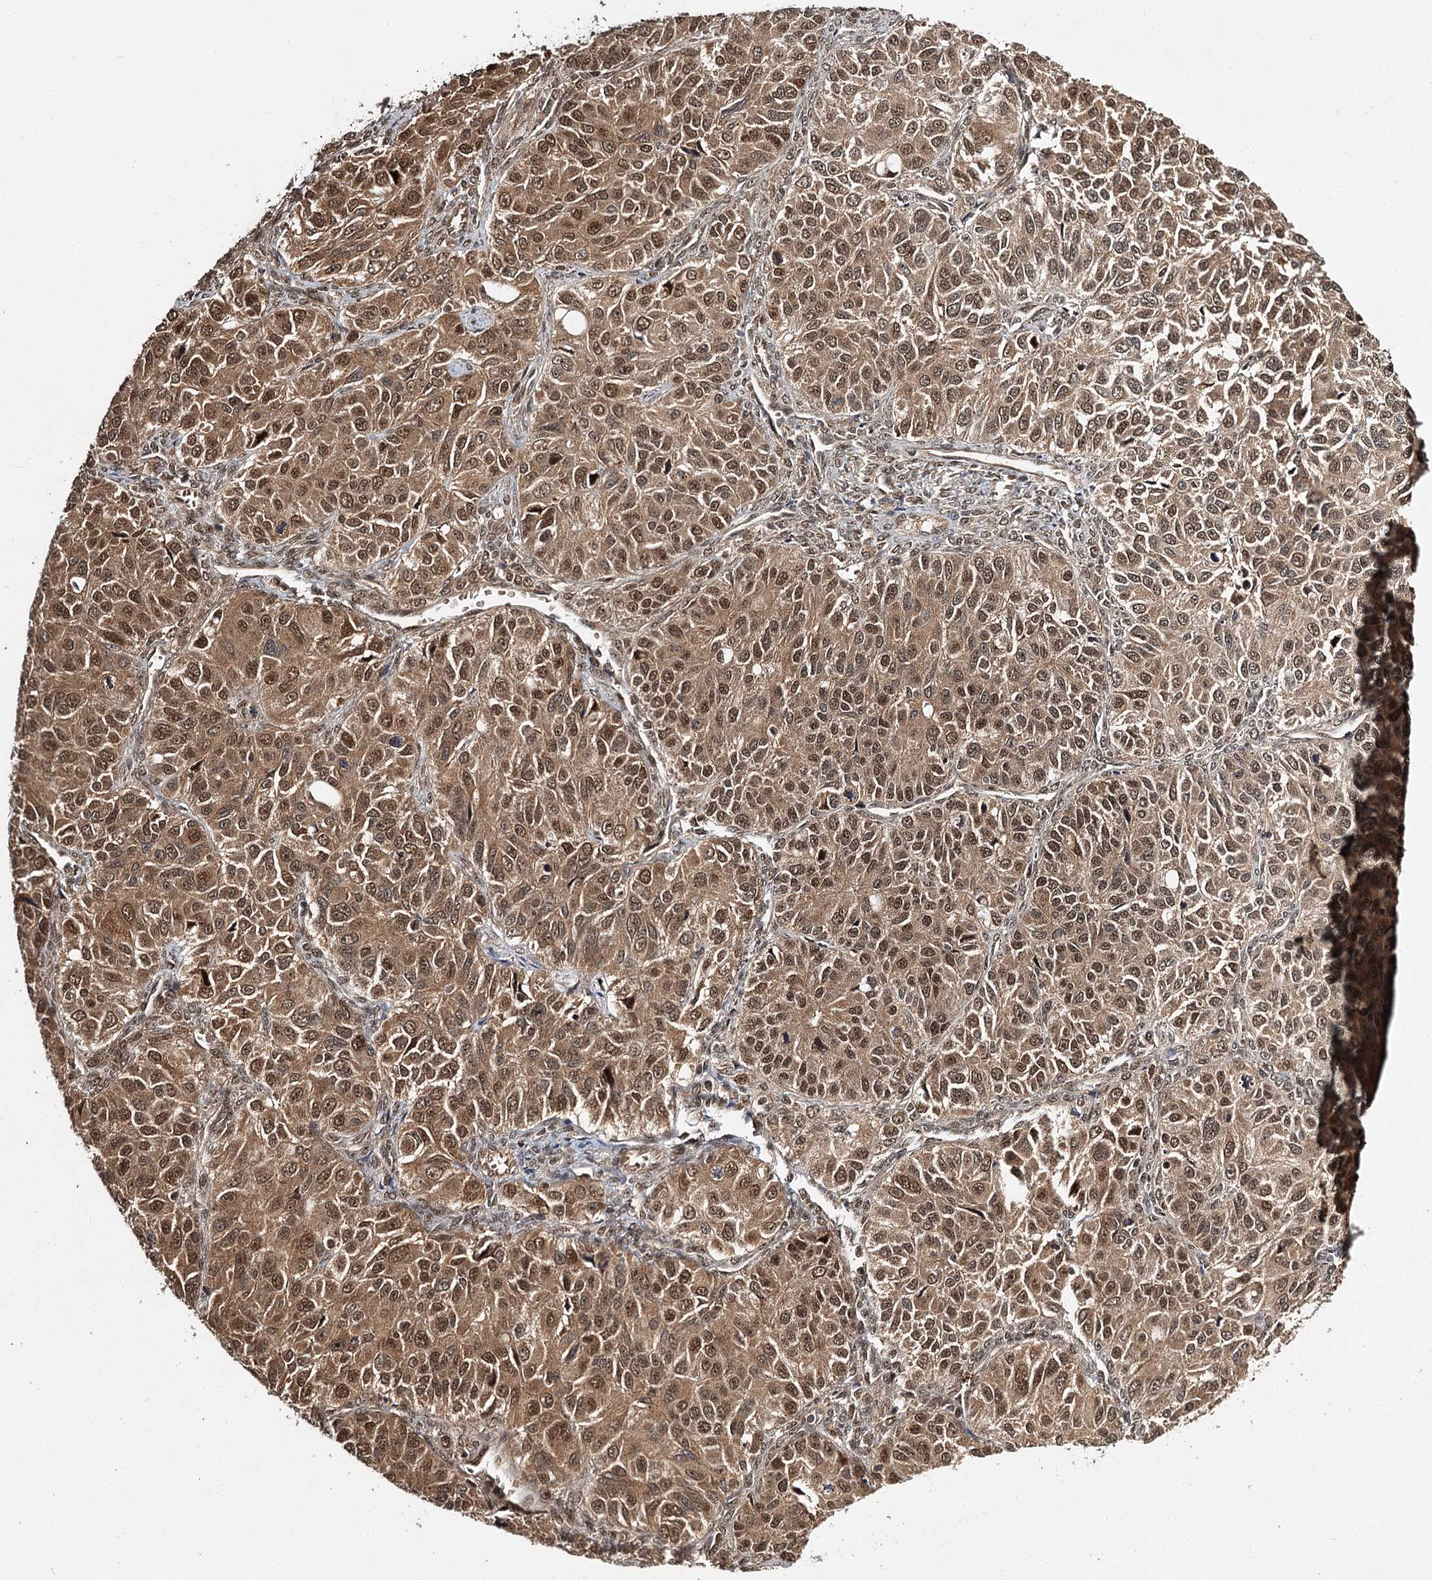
{"staining": {"intensity": "moderate", "quantity": ">75%", "location": "cytoplasmic/membranous,nuclear"}, "tissue": "ovarian cancer", "cell_type": "Tumor cells", "image_type": "cancer", "snomed": [{"axis": "morphology", "description": "Carcinoma, endometroid"}, {"axis": "topography", "description": "Ovary"}], "caption": "Human ovarian cancer (endometroid carcinoma) stained with a protein marker shows moderate staining in tumor cells.", "gene": "N6AMT1", "patient": {"sex": "female", "age": 51}}